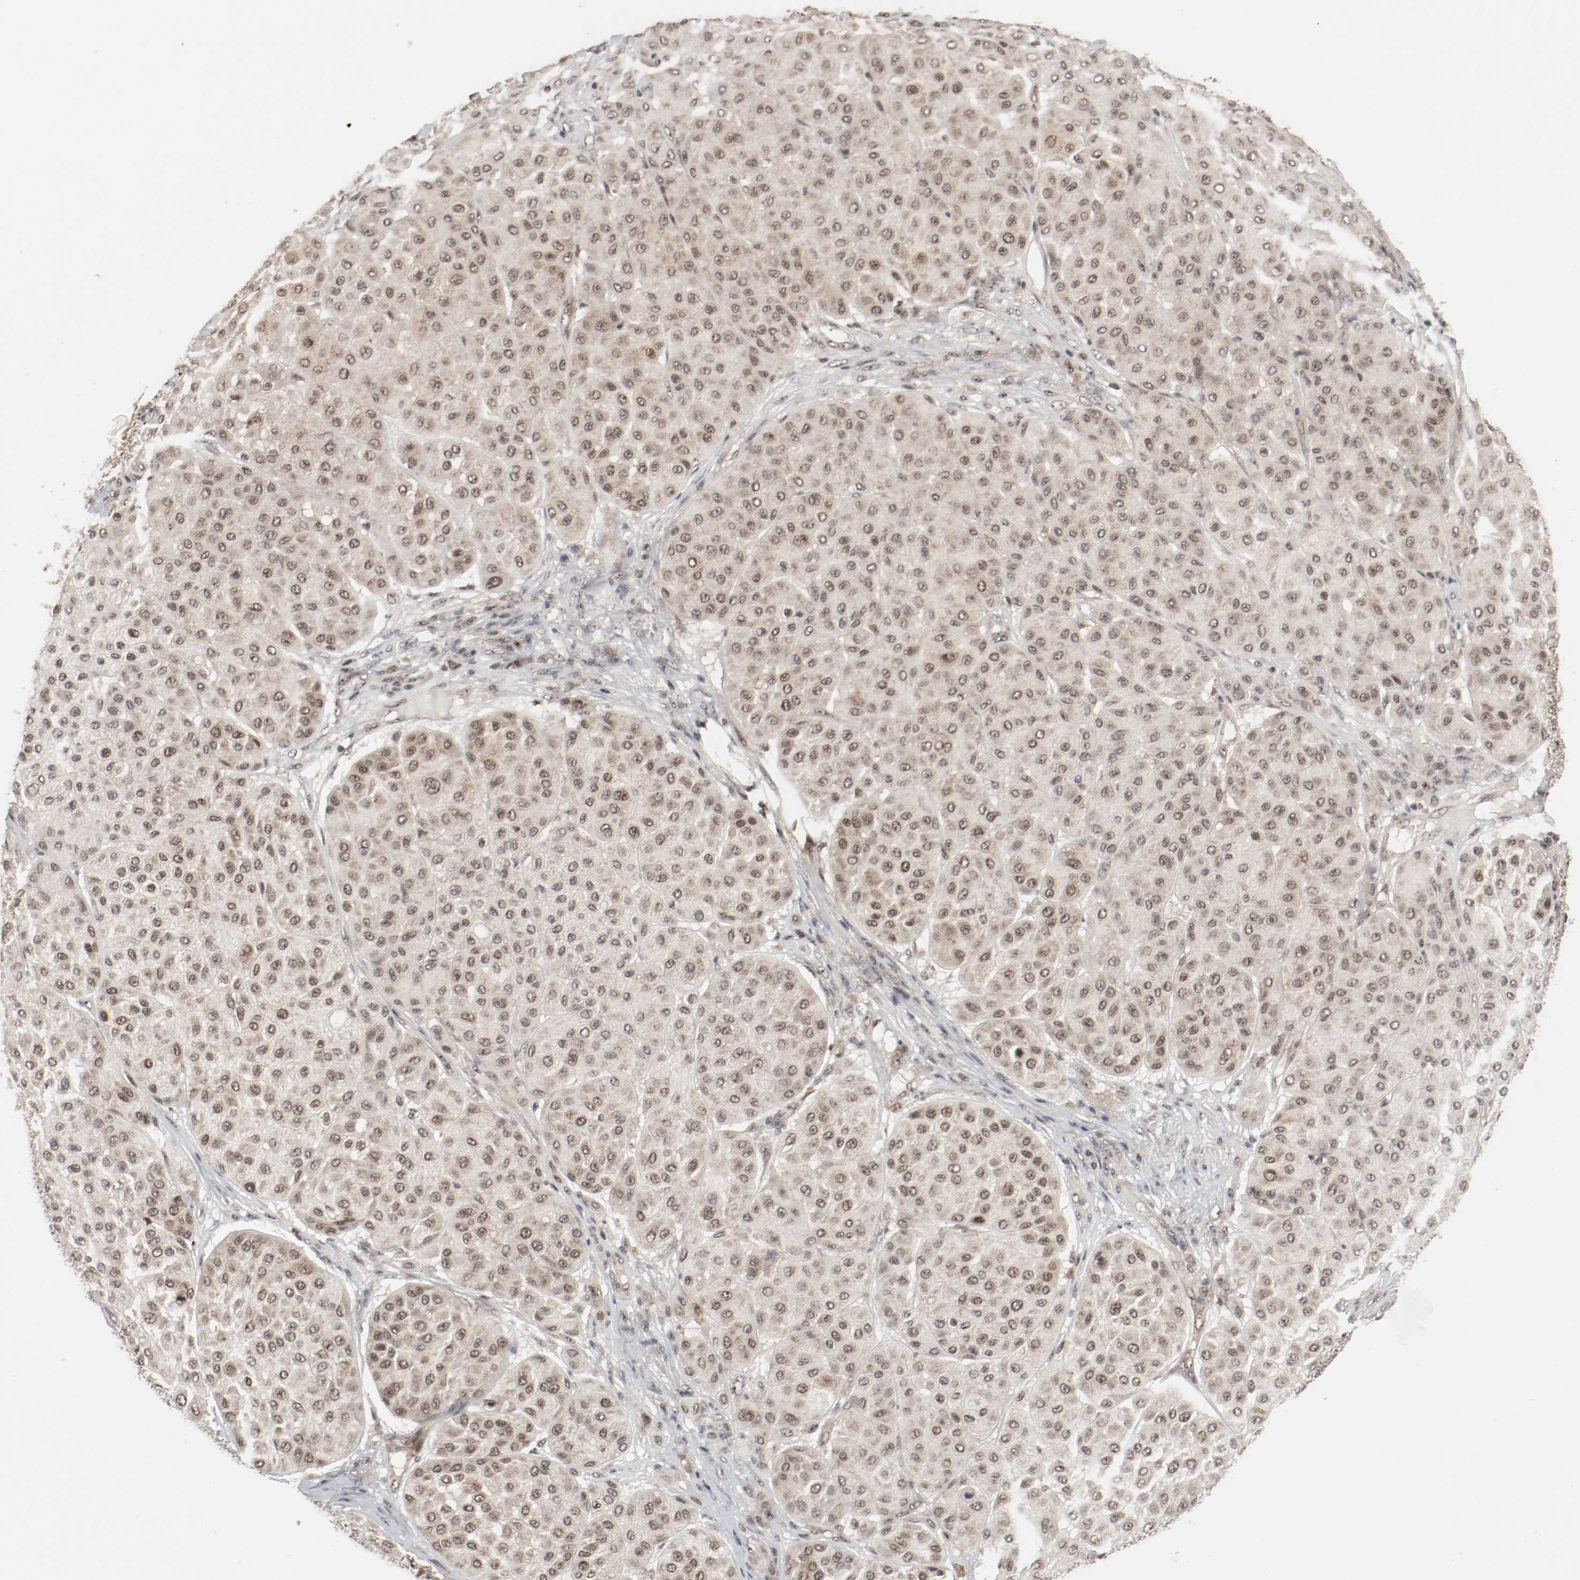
{"staining": {"intensity": "moderate", "quantity": ">75%", "location": "cytoplasmic/membranous,nuclear"}, "tissue": "melanoma", "cell_type": "Tumor cells", "image_type": "cancer", "snomed": [{"axis": "morphology", "description": "Normal tissue, NOS"}, {"axis": "morphology", "description": "Malignant melanoma, Metastatic site"}, {"axis": "topography", "description": "Skin"}], "caption": "Melanoma stained with immunohistochemistry reveals moderate cytoplasmic/membranous and nuclear positivity in about >75% of tumor cells.", "gene": "CSNK2B", "patient": {"sex": "male", "age": 41}}